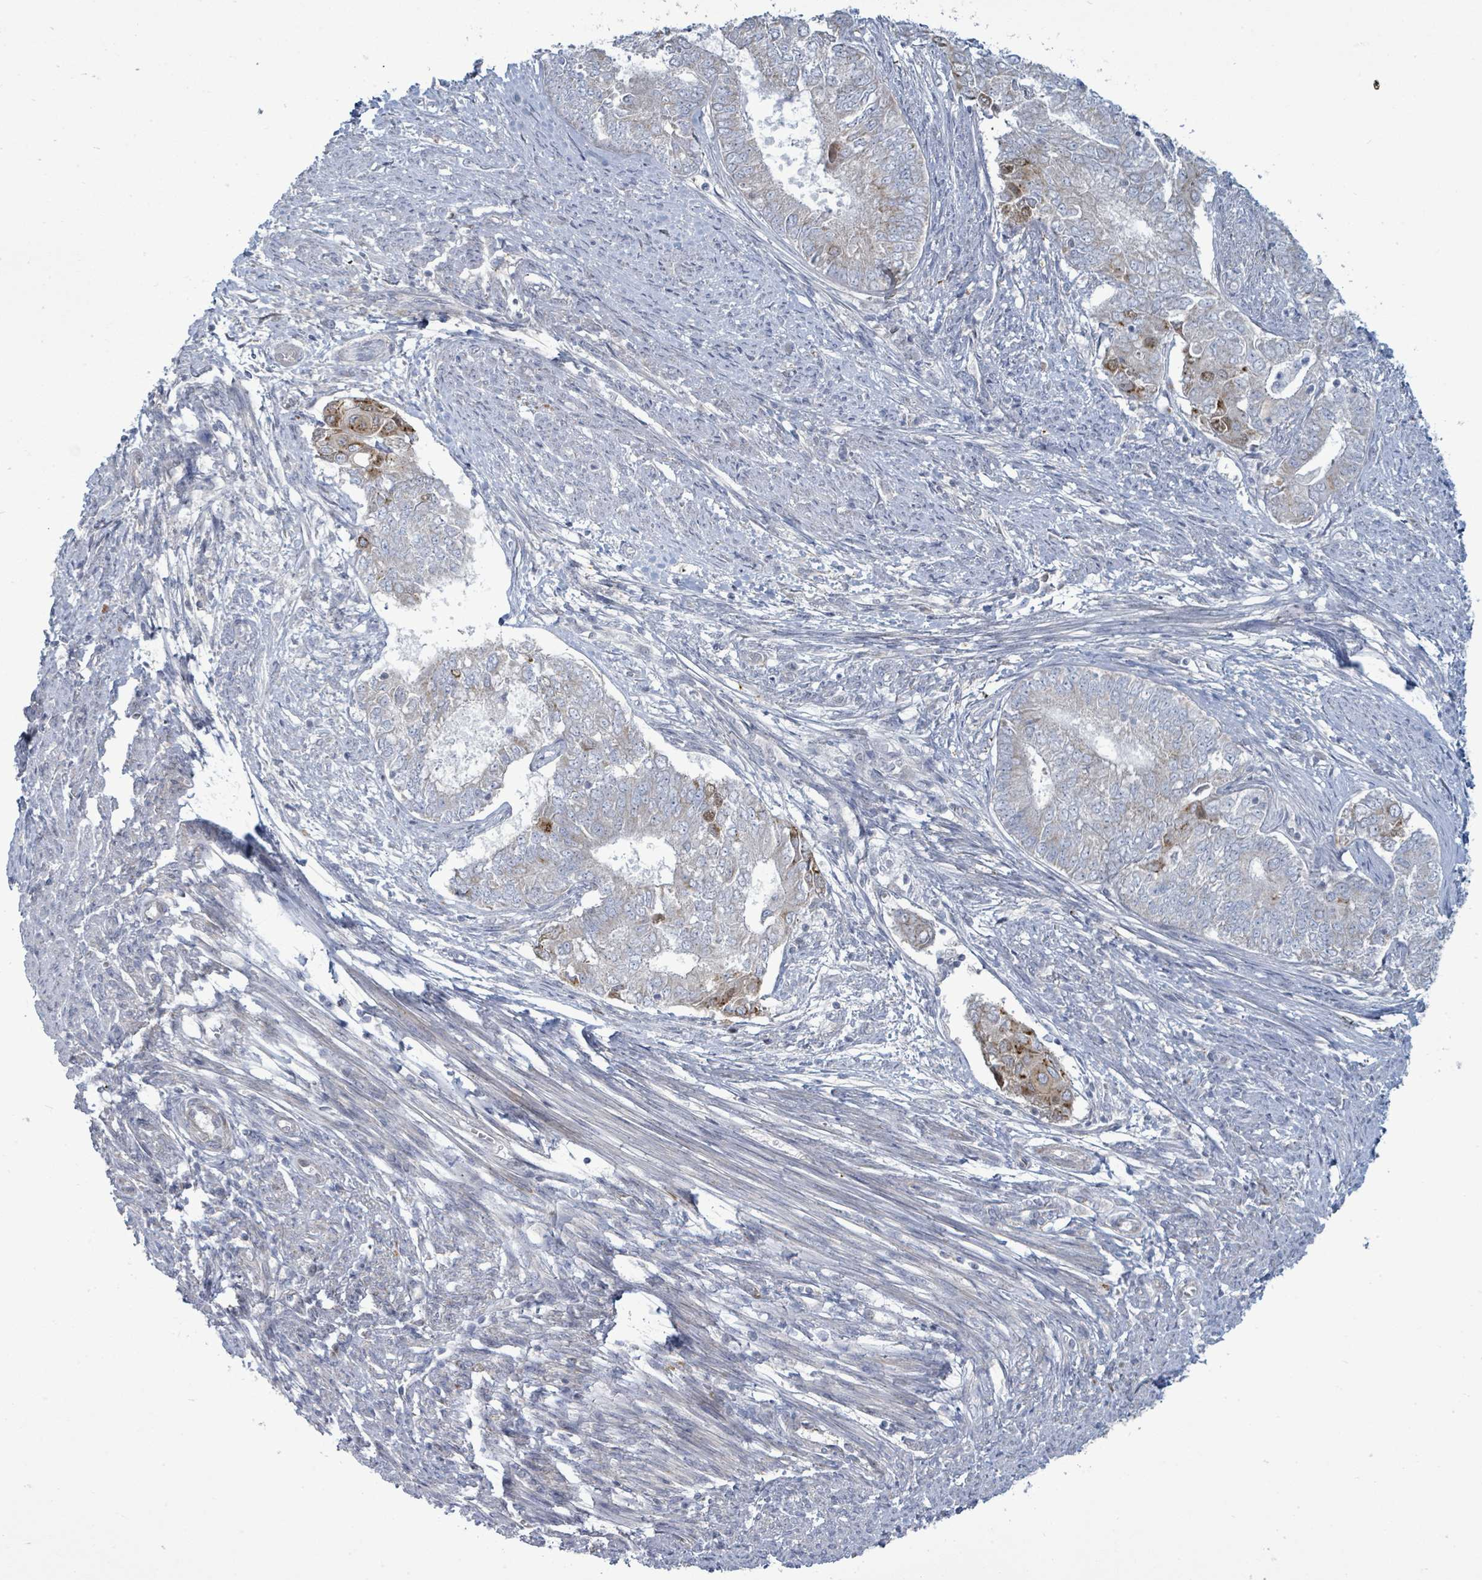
{"staining": {"intensity": "moderate", "quantity": "<25%", "location": "cytoplasmic/membranous"}, "tissue": "endometrial cancer", "cell_type": "Tumor cells", "image_type": "cancer", "snomed": [{"axis": "morphology", "description": "Adenocarcinoma, NOS"}, {"axis": "topography", "description": "Endometrium"}], "caption": "Adenocarcinoma (endometrial) tissue exhibits moderate cytoplasmic/membranous positivity in approximately <25% of tumor cells (DAB IHC with brightfield microscopy, high magnification).", "gene": "ZFPM1", "patient": {"sex": "female", "age": 62}}